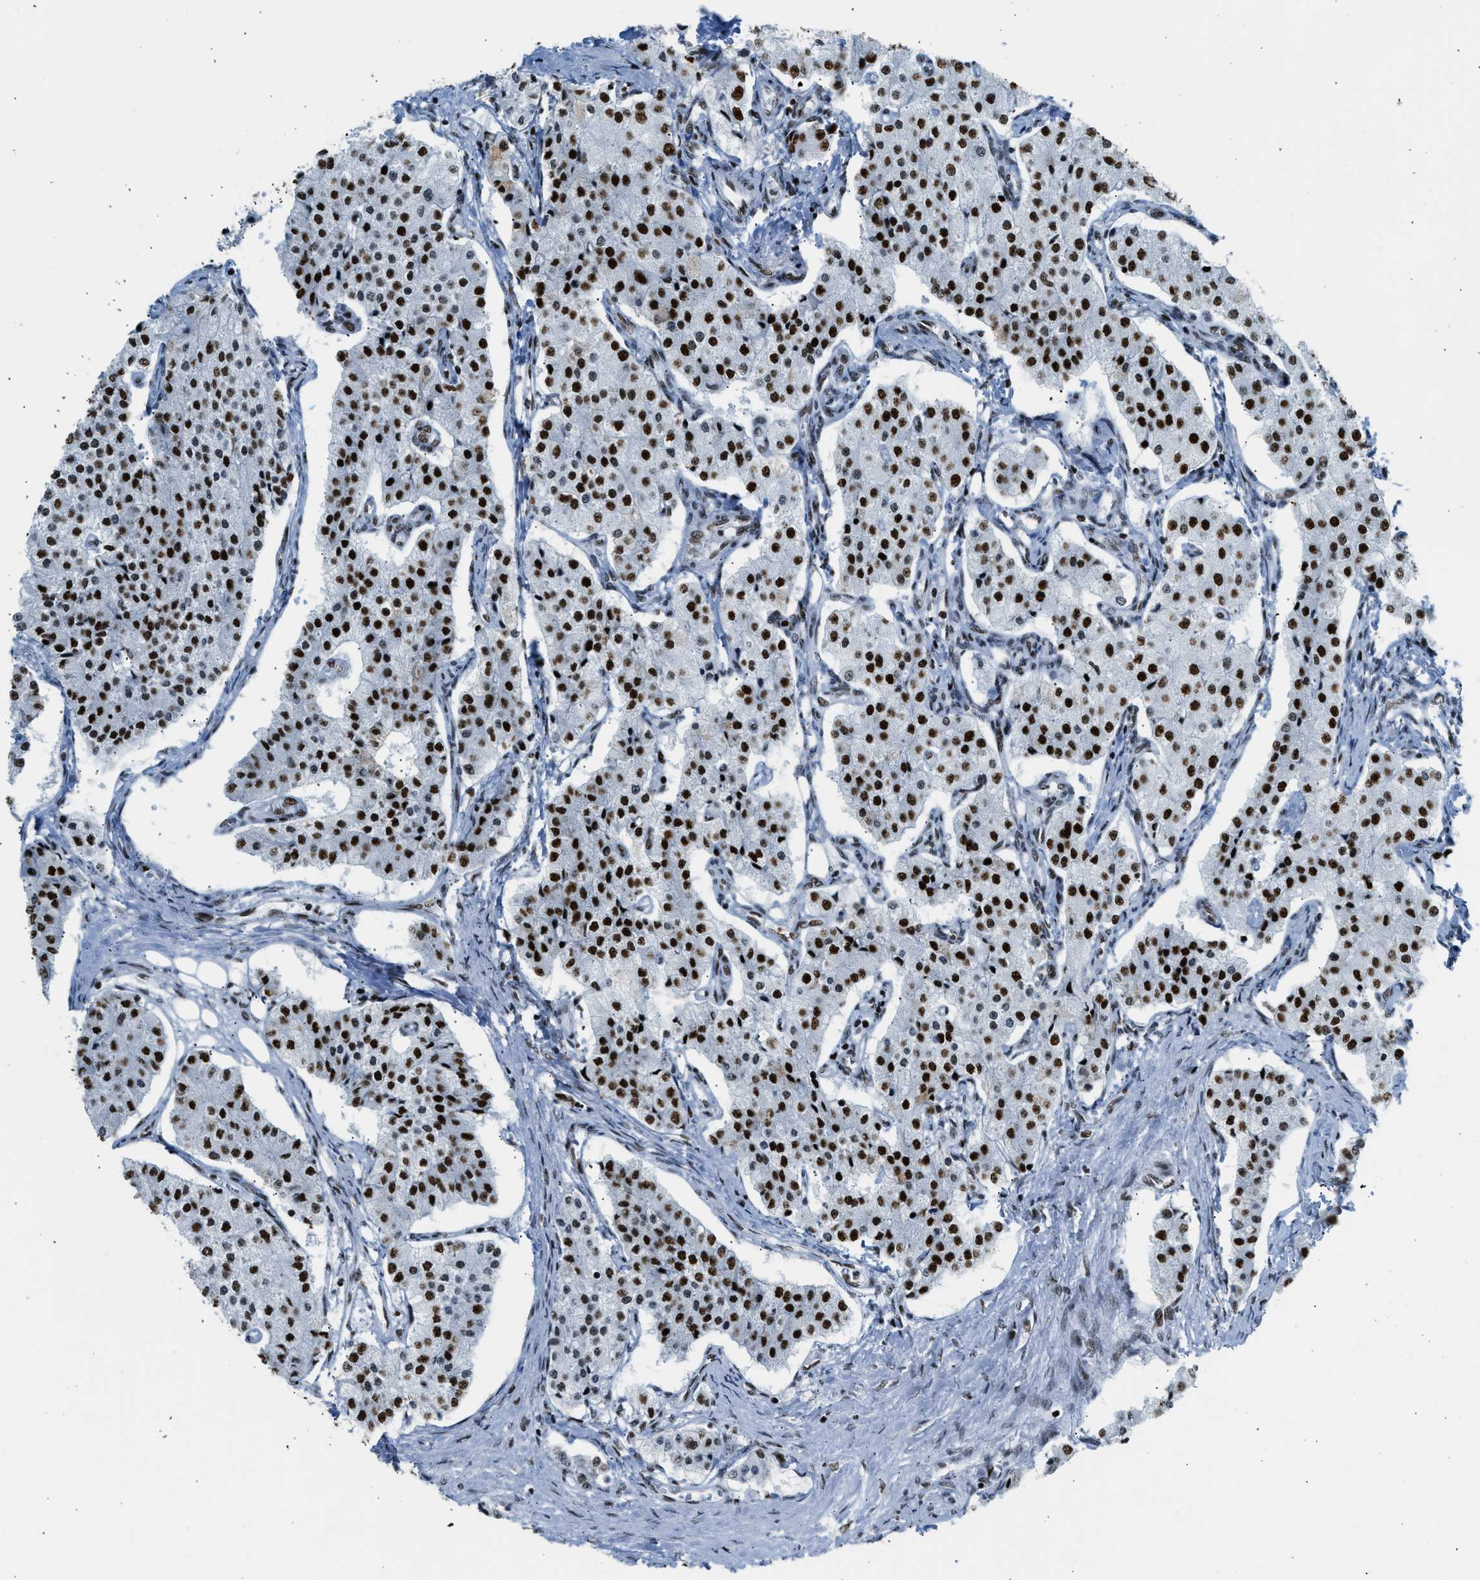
{"staining": {"intensity": "strong", "quantity": ">75%", "location": "nuclear"}, "tissue": "carcinoid", "cell_type": "Tumor cells", "image_type": "cancer", "snomed": [{"axis": "morphology", "description": "Carcinoid, malignant, NOS"}, {"axis": "topography", "description": "Colon"}], "caption": "Immunohistochemistry of carcinoid (malignant) reveals high levels of strong nuclear positivity in about >75% of tumor cells. (DAB (3,3'-diaminobenzidine) = brown stain, brightfield microscopy at high magnification).", "gene": "PIF1", "patient": {"sex": "female", "age": 52}}